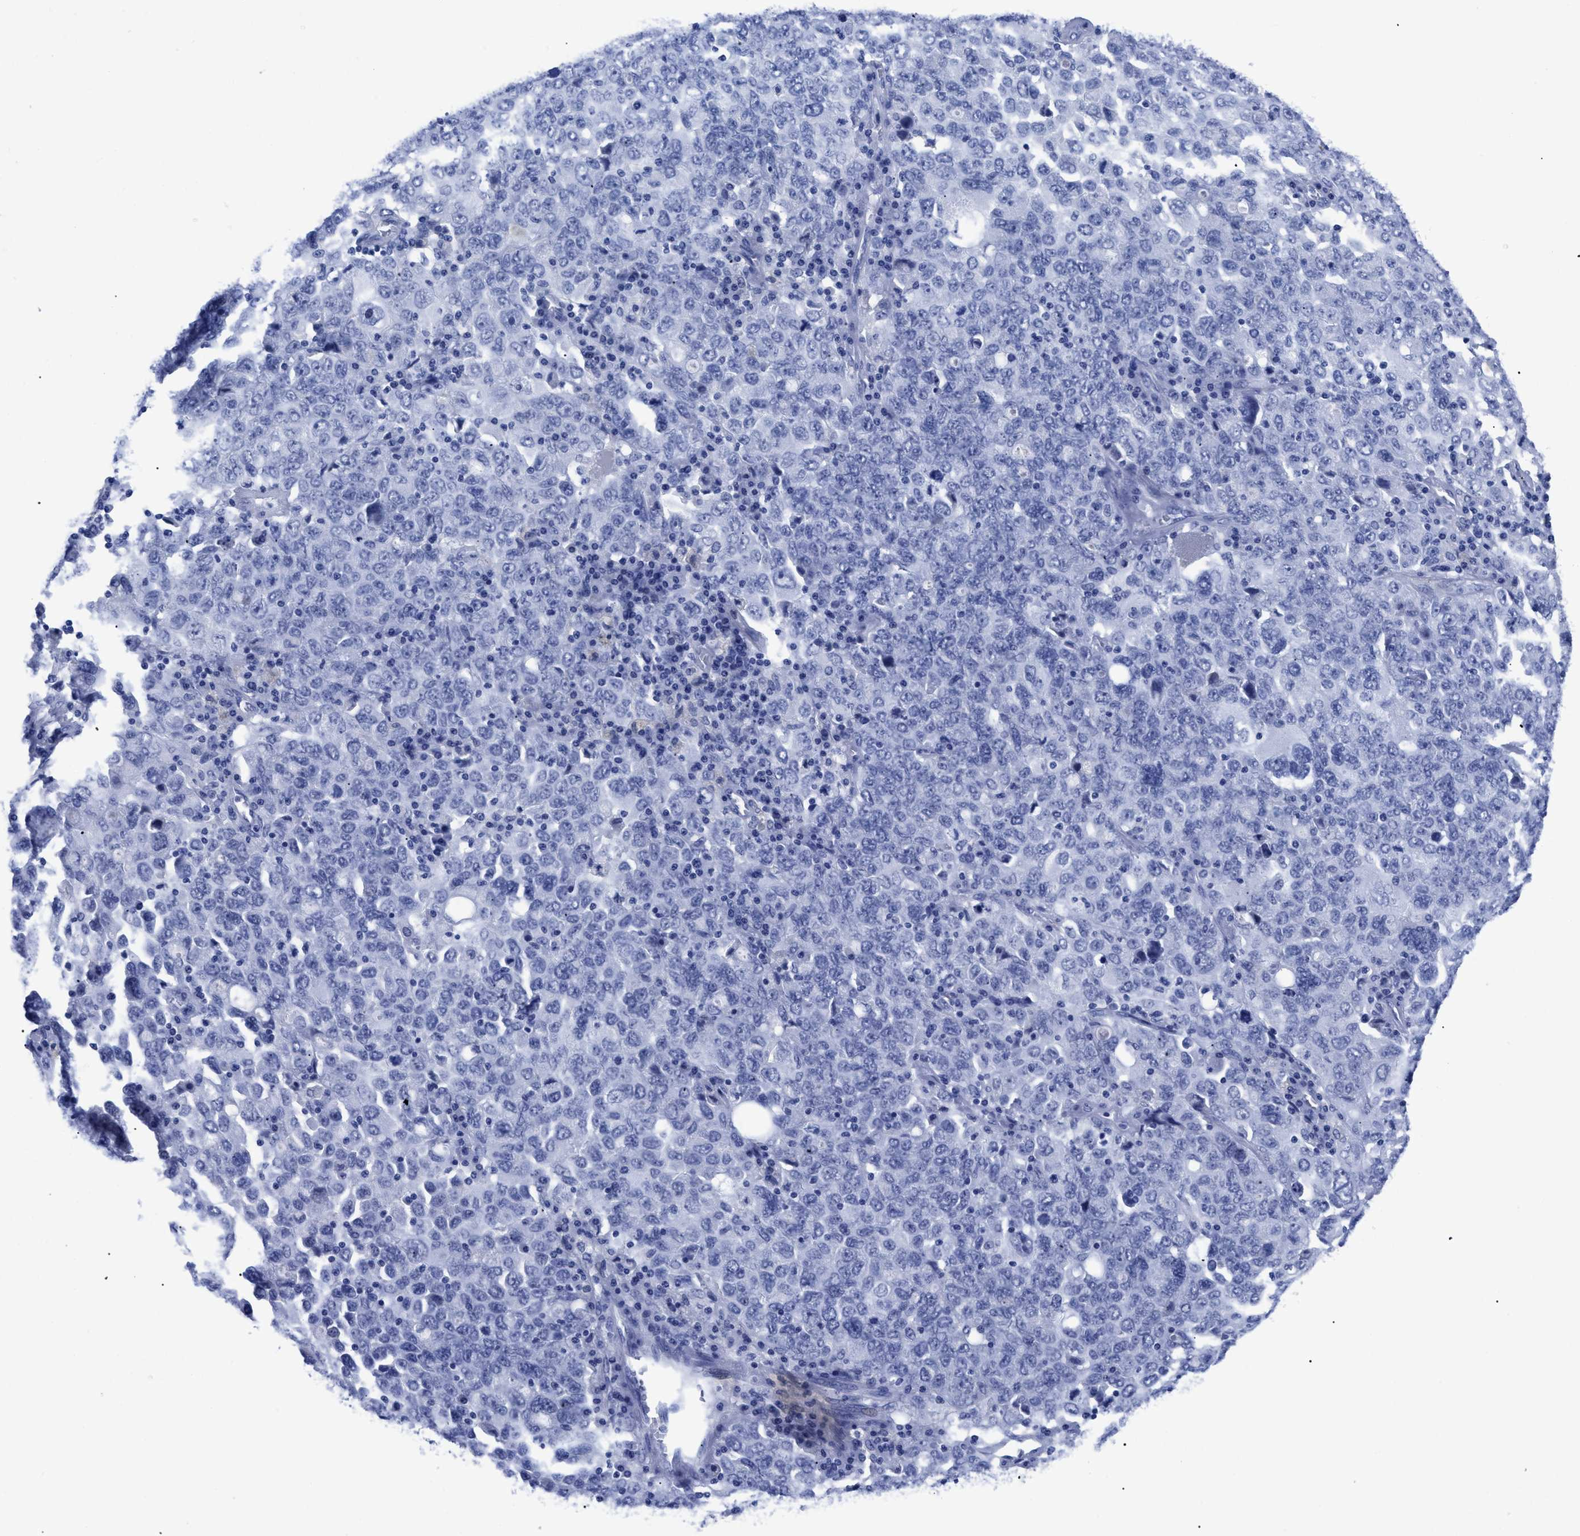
{"staining": {"intensity": "negative", "quantity": "none", "location": "none"}, "tissue": "ovarian cancer", "cell_type": "Tumor cells", "image_type": "cancer", "snomed": [{"axis": "morphology", "description": "Carcinoma, endometroid"}, {"axis": "topography", "description": "Ovary"}], "caption": "Immunohistochemistry (IHC) of human ovarian endometroid carcinoma exhibits no expression in tumor cells. Nuclei are stained in blue.", "gene": "TREML1", "patient": {"sex": "female", "age": 62}}